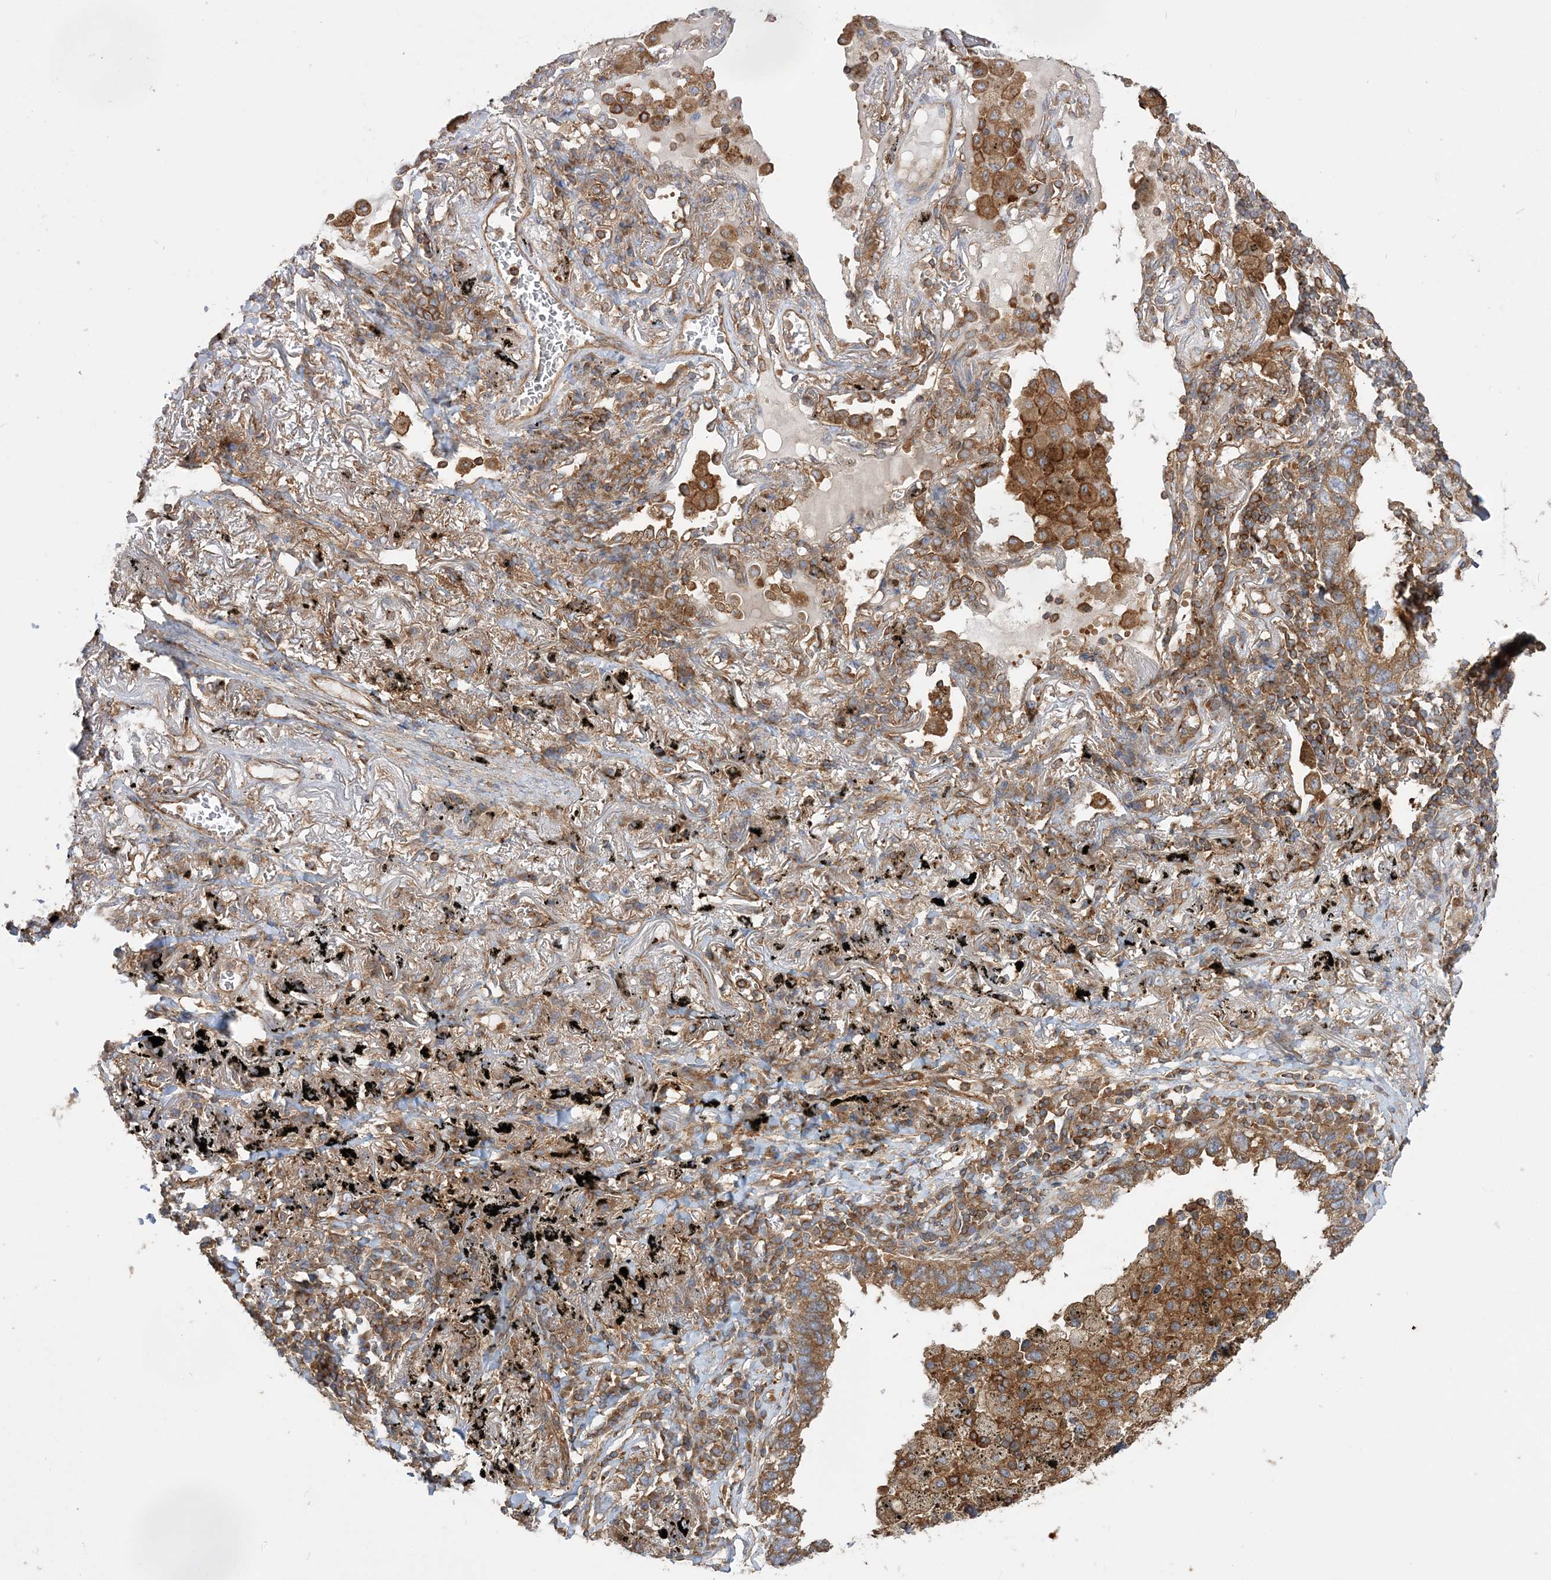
{"staining": {"intensity": "moderate", "quantity": ">75%", "location": "cytoplasmic/membranous"}, "tissue": "lung cancer", "cell_type": "Tumor cells", "image_type": "cancer", "snomed": [{"axis": "morphology", "description": "Adenocarcinoma, NOS"}, {"axis": "topography", "description": "Lung"}], "caption": "IHC of adenocarcinoma (lung) displays medium levels of moderate cytoplasmic/membranous positivity in about >75% of tumor cells.", "gene": "TBC1D5", "patient": {"sex": "male", "age": 65}}